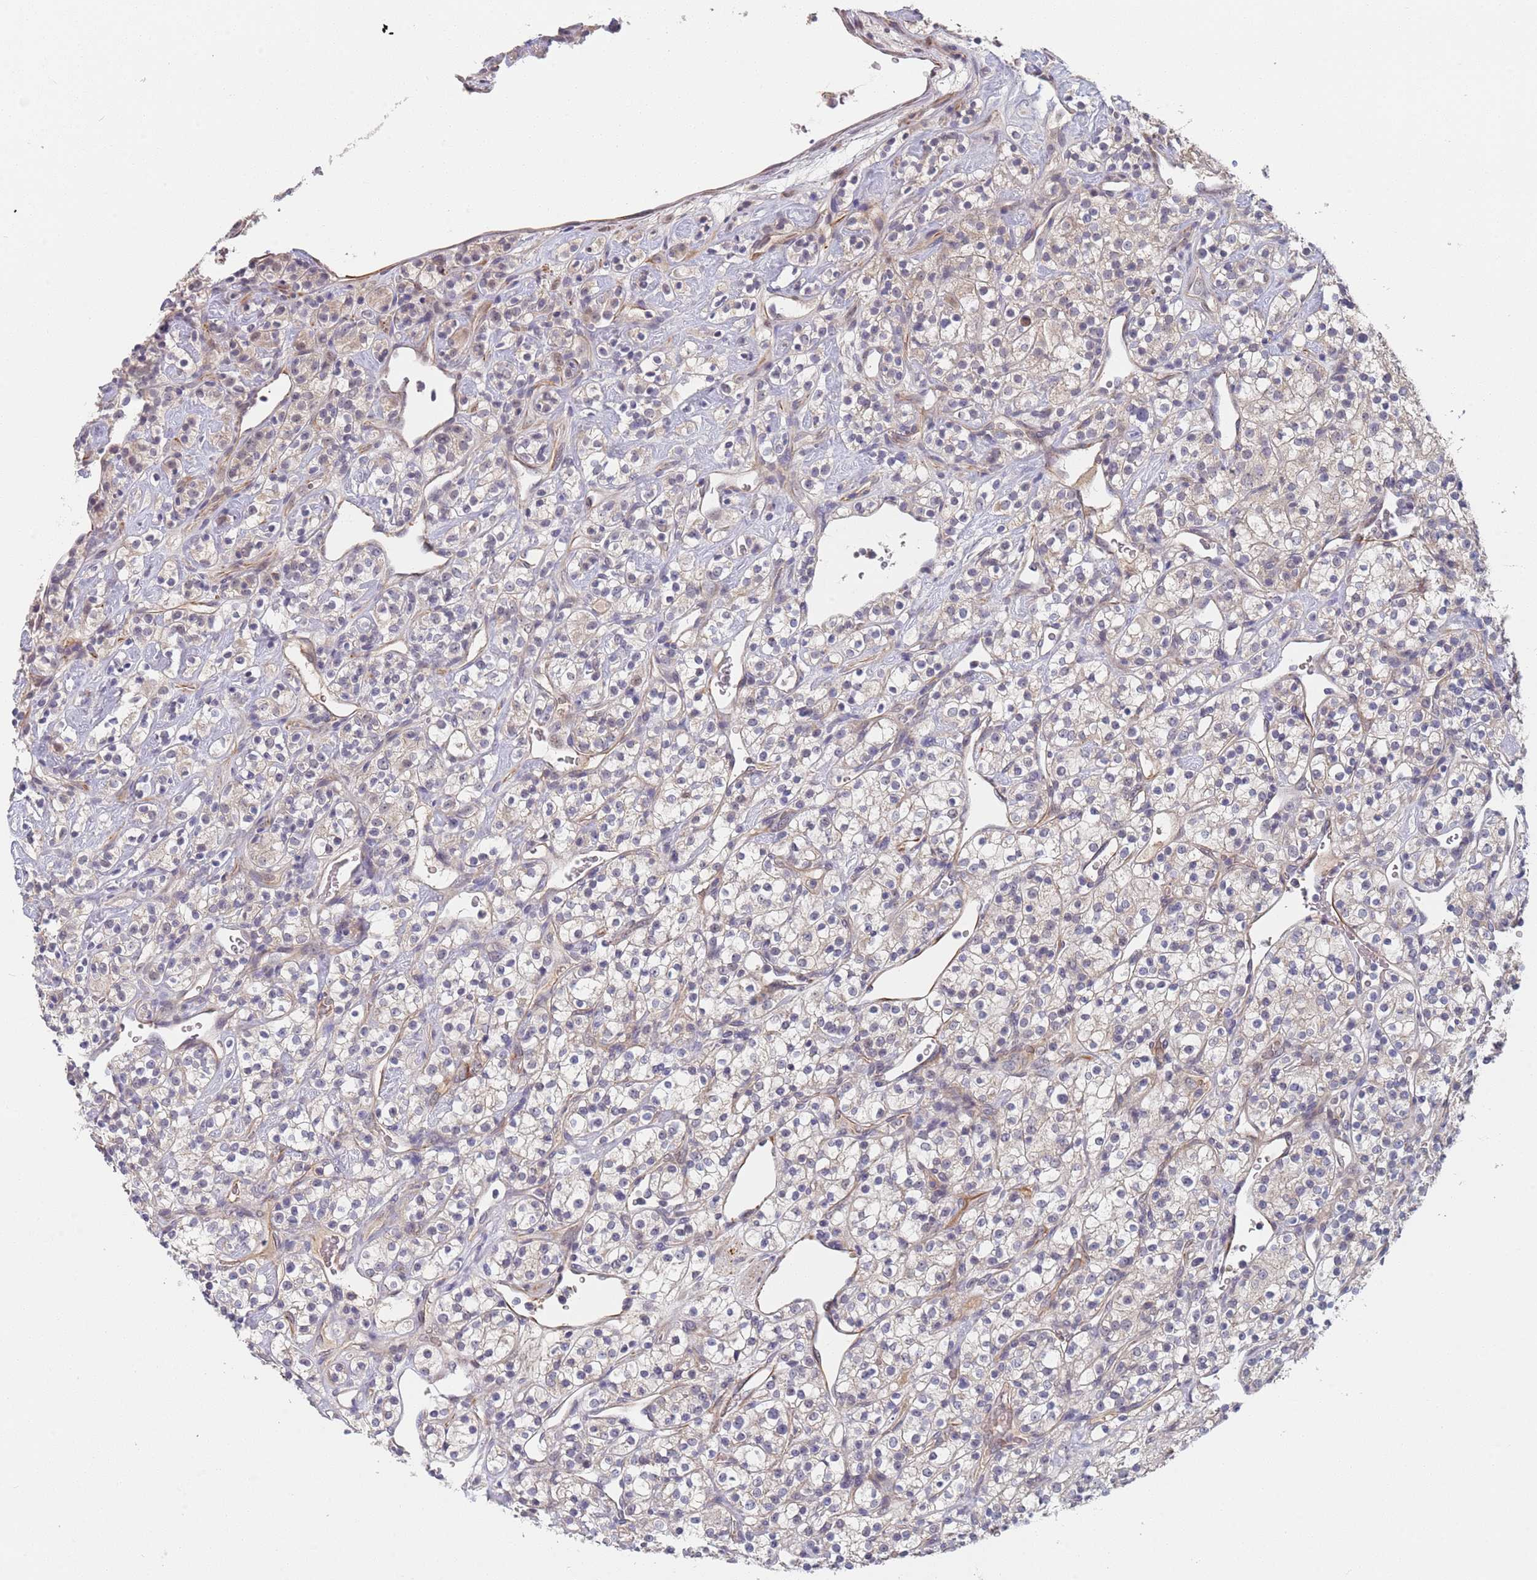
{"staining": {"intensity": "negative", "quantity": "none", "location": "none"}, "tissue": "renal cancer", "cell_type": "Tumor cells", "image_type": "cancer", "snomed": [{"axis": "morphology", "description": "Adenocarcinoma, NOS"}, {"axis": "topography", "description": "Kidney"}], "caption": "Immunohistochemistry (IHC) of renal cancer exhibits no positivity in tumor cells.", "gene": "B4GALT4", "patient": {"sex": "male", "age": 77}}